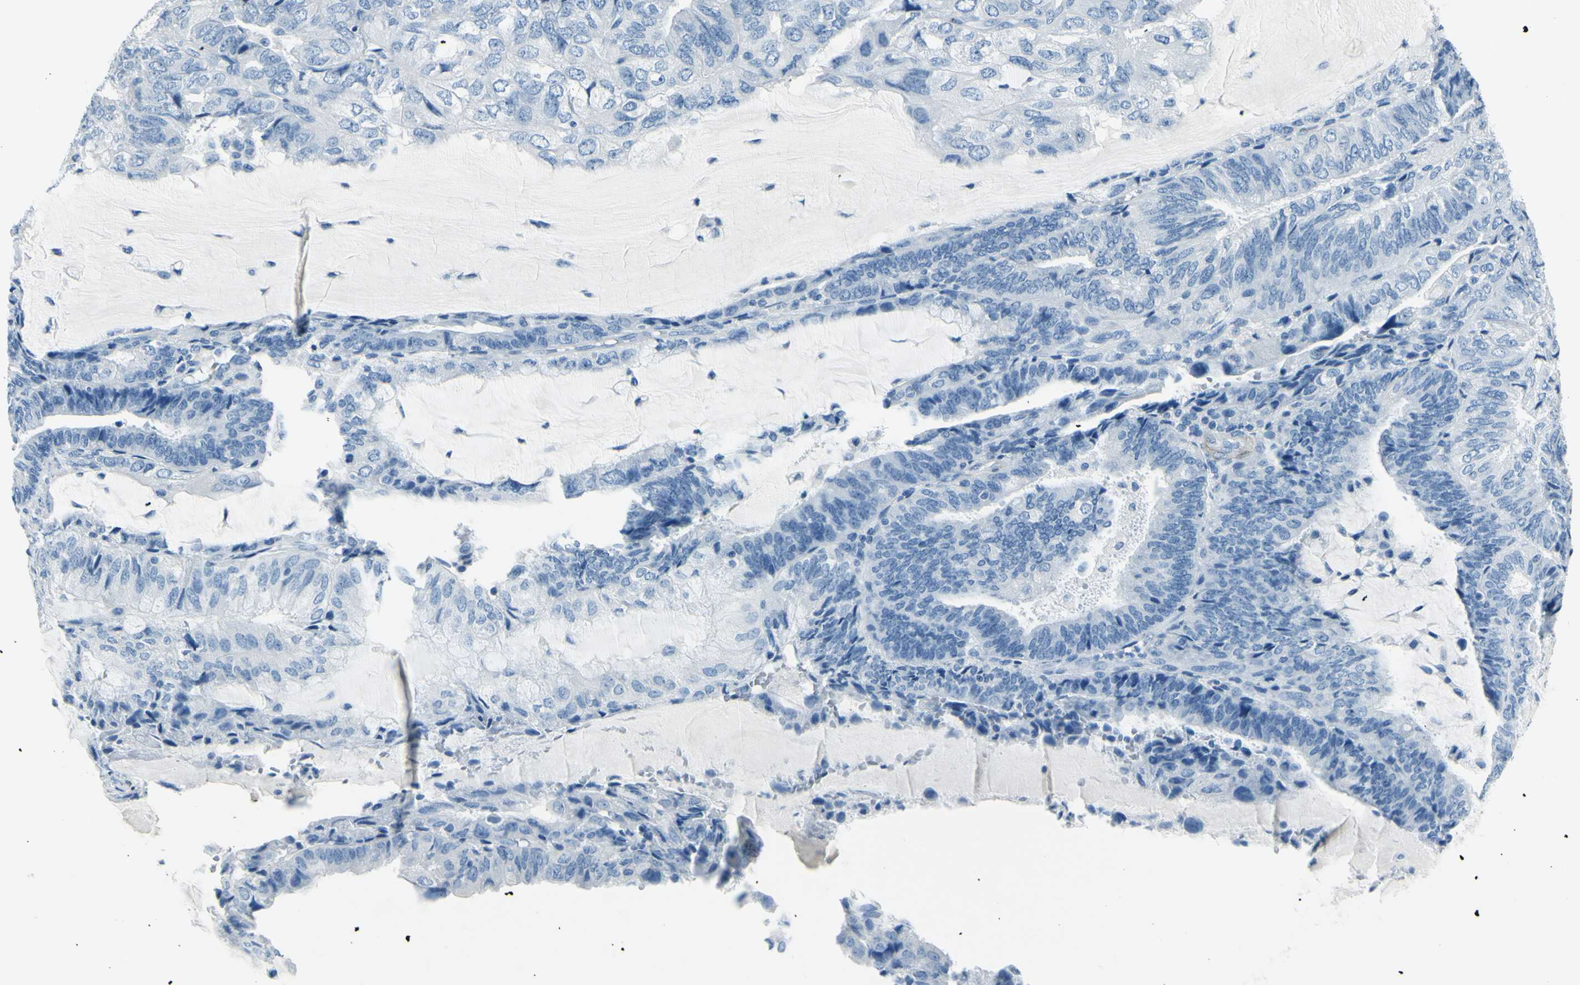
{"staining": {"intensity": "negative", "quantity": "none", "location": "none"}, "tissue": "endometrial cancer", "cell_type": "Tumor cells", "image_type": "cancer", "snomed": [{"axis": "morphology", "description": "Adenocarcinoma, NOS"}, {"axis": "topography", "description": "Endometrium"}], "caption": "Immunohistochemistry (IHC) of endometrial cancer (adenocarcinoma) demonstrates no expression in tumor cells.", "gene": "CDH15", "patient": {"sex": "female", "age": 81}}